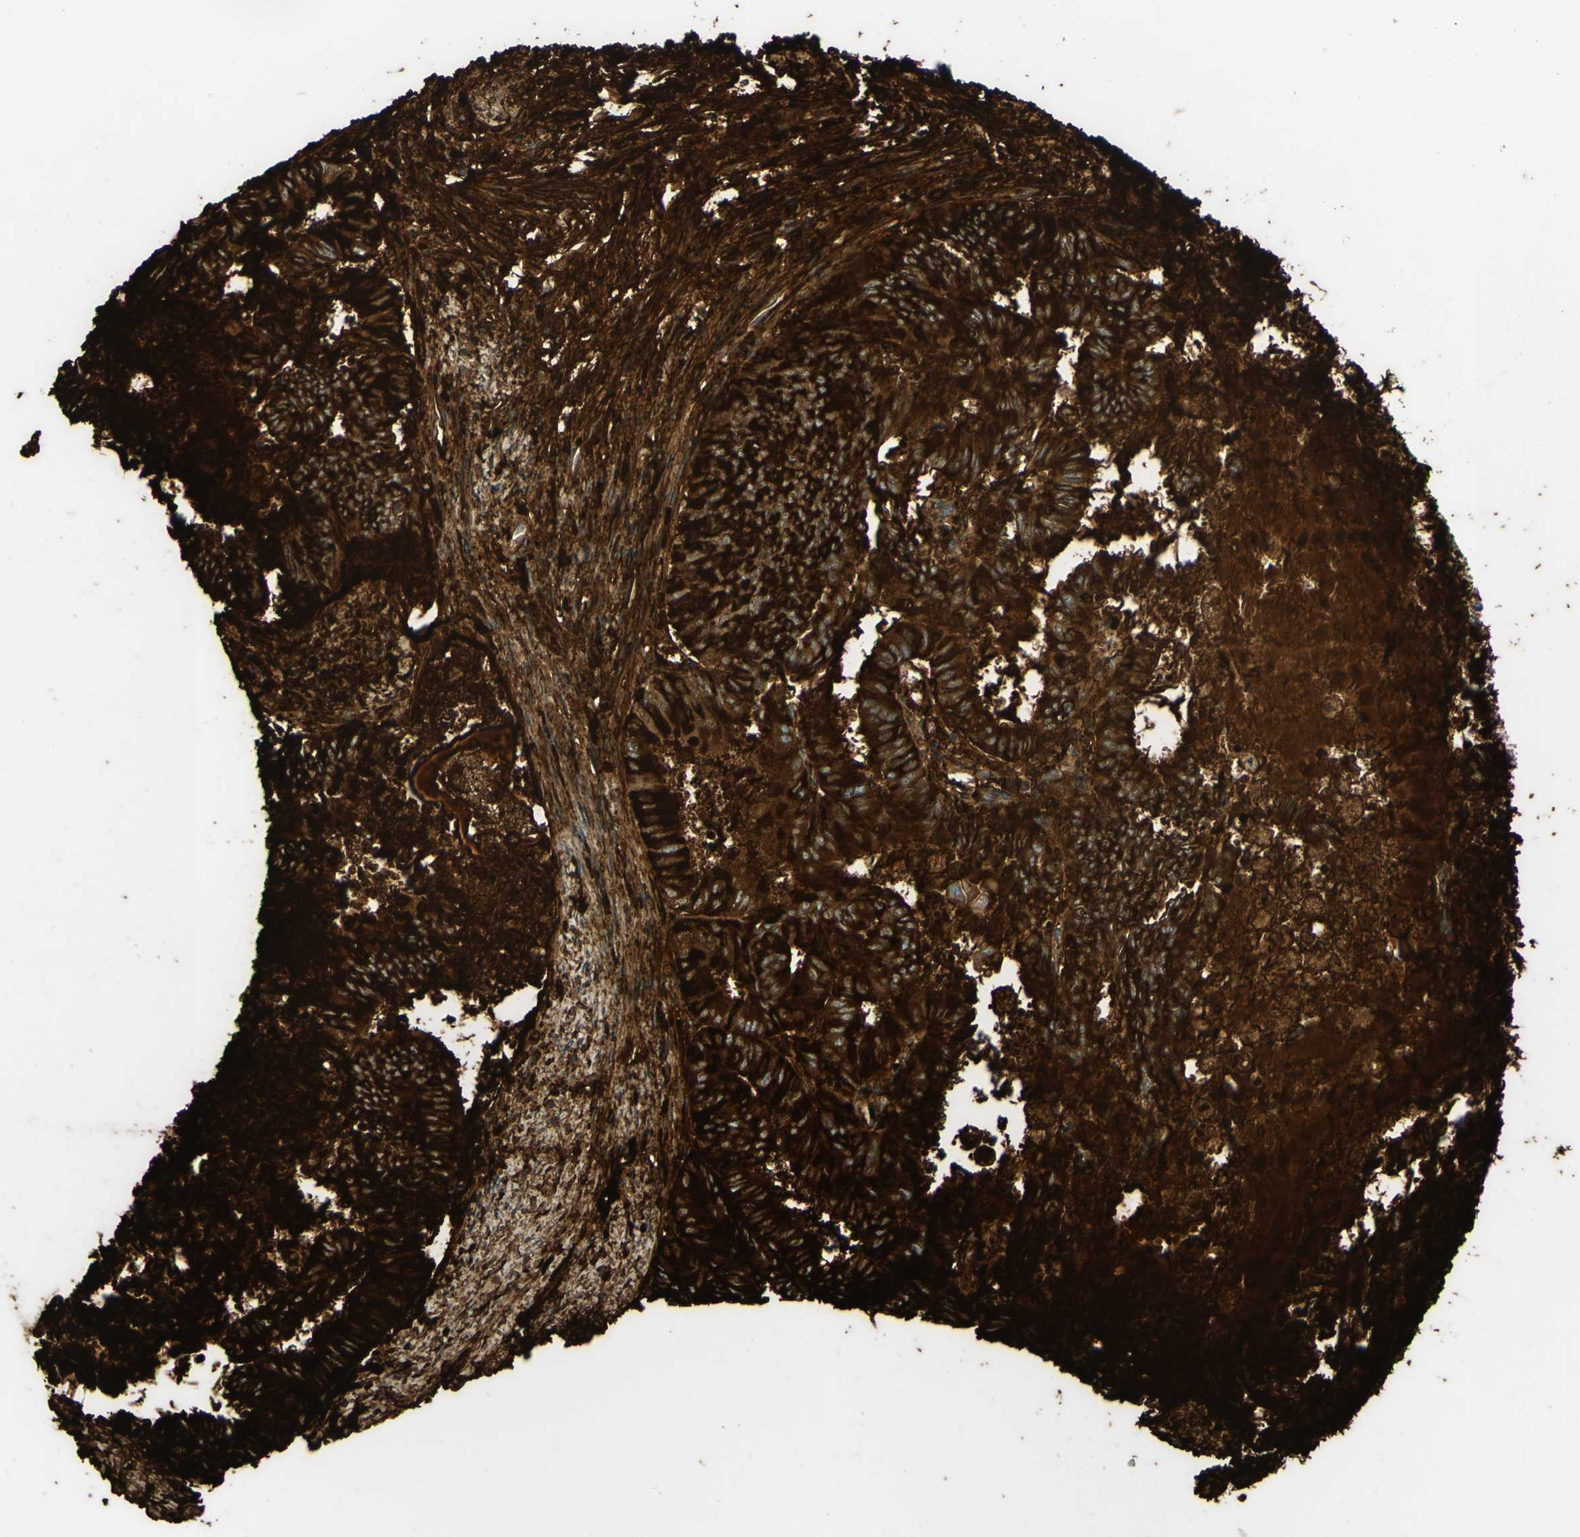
{"staining": {"intensity": "strong", "quantity": ">75%", "location": "cytoplasmic/membranous"}, "tissue": "endometrial cancer", "cell_type": "Tumor cells", "image_type": "cancer", "snomed": [{"axis": "morphology", "description": "Adenocarcinoma, NOS"}, {"axis": "topography", "description": "Endometrium"}], "caption": "Immunohistochemistry of endometrial cancer (adenocarcinoma) demonstrates high levels of strong cytoplasmic/membranous staining in approximately >75% of tumor cells.", "gene": "PIGR", "patient": {"sex": "female", "age": 86}}